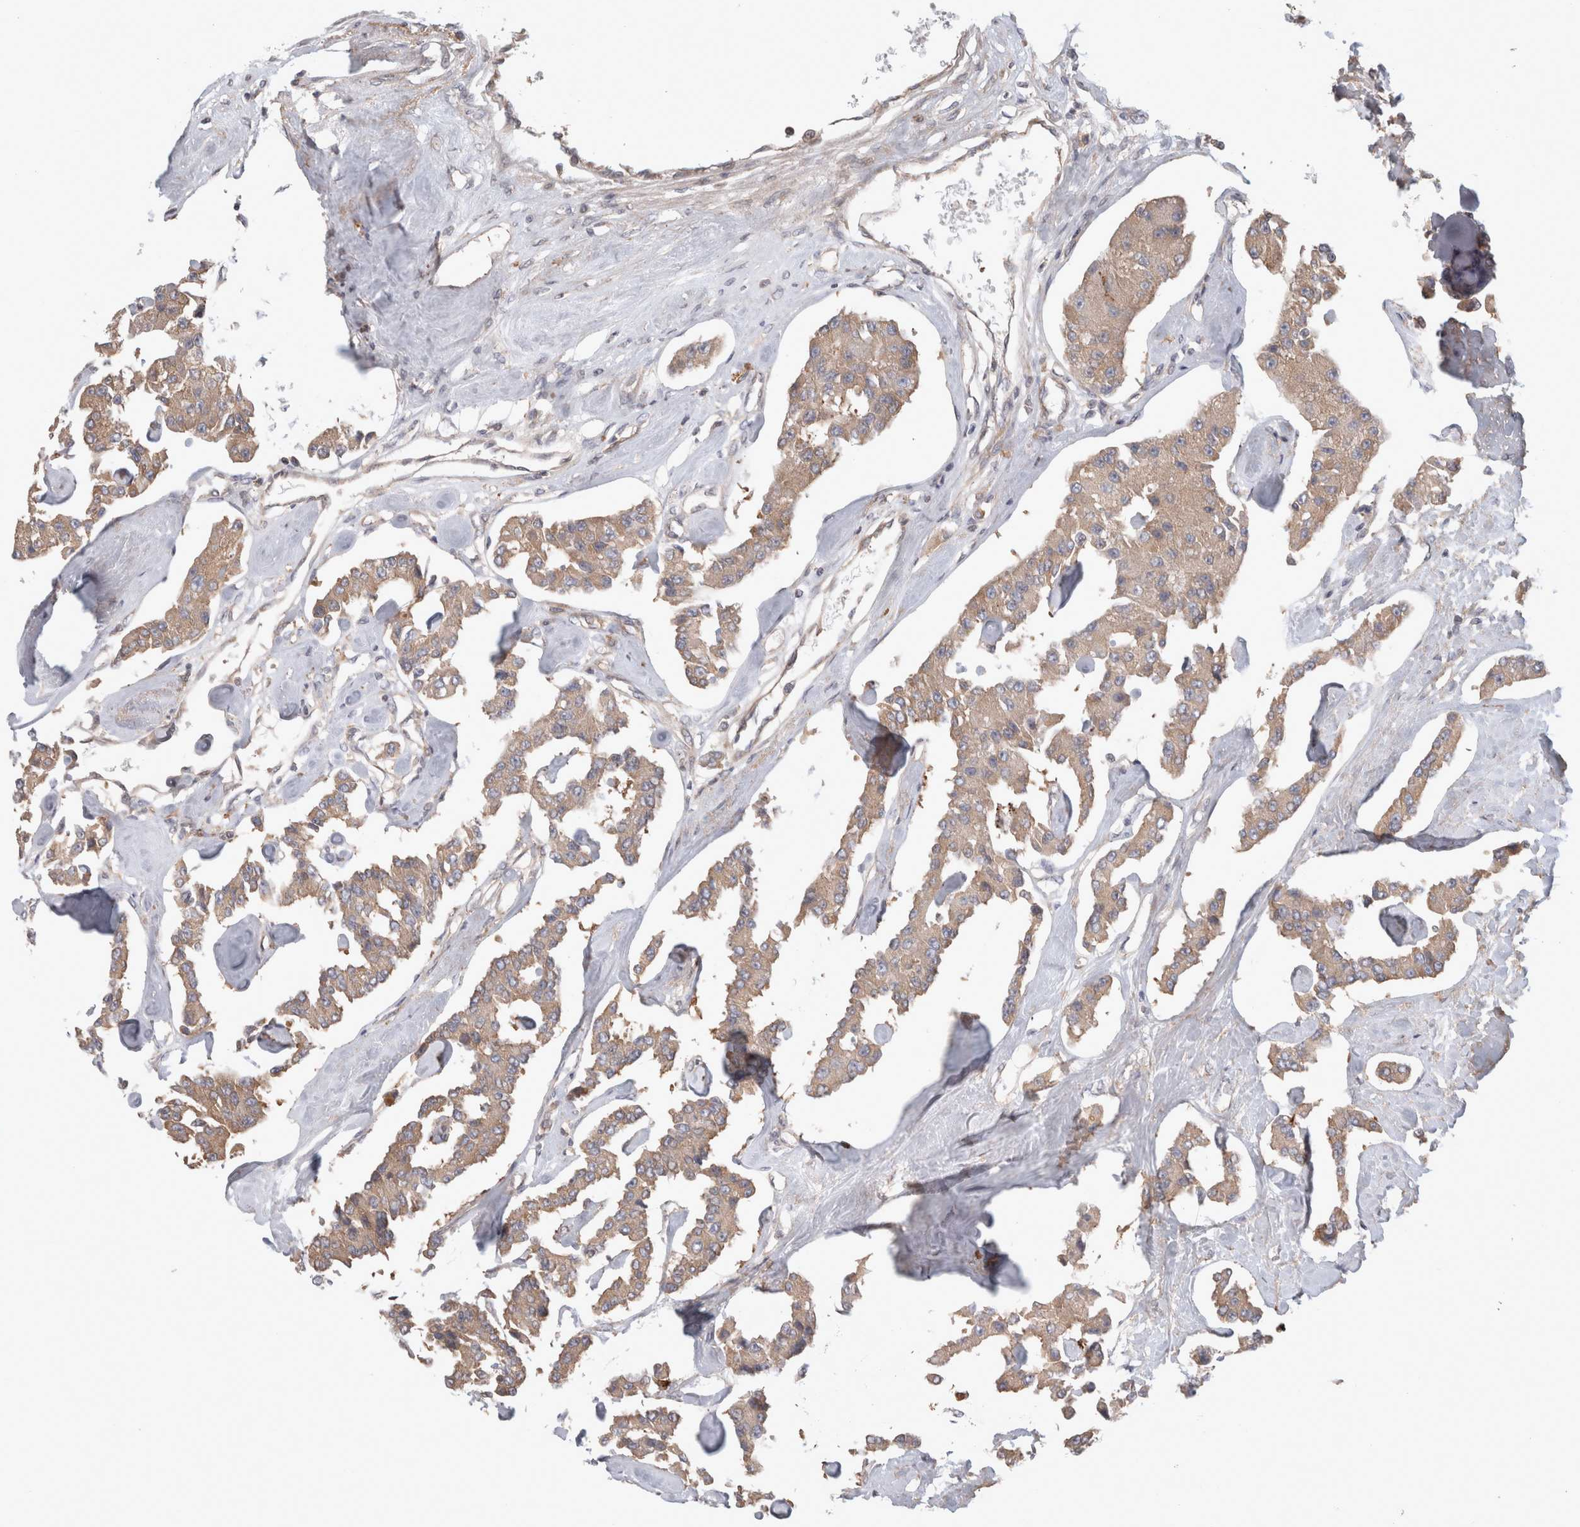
{"staining": {"intensity": "weak", "quantity": ">75%", "location": "cytoplasmic/membranous"}, "tissue": "carcinoid", "cell_type": "Tumor cells", "image_type": "cancer", "snomed": [{"axis": "morphology", "description": "Carcinoid, malignant, NOS"}, {"axis": "topography", "description": "Pancreas"}], "caption": "DAB (3,3'-diaminobenzidine) immunohistochemical staining of human carcinoid reveals weak cytoplasmic/membranous protein expression in about >75% of tumor cells.", "gene": "HROB", "patient": {"sex": "male", "age": 41}}